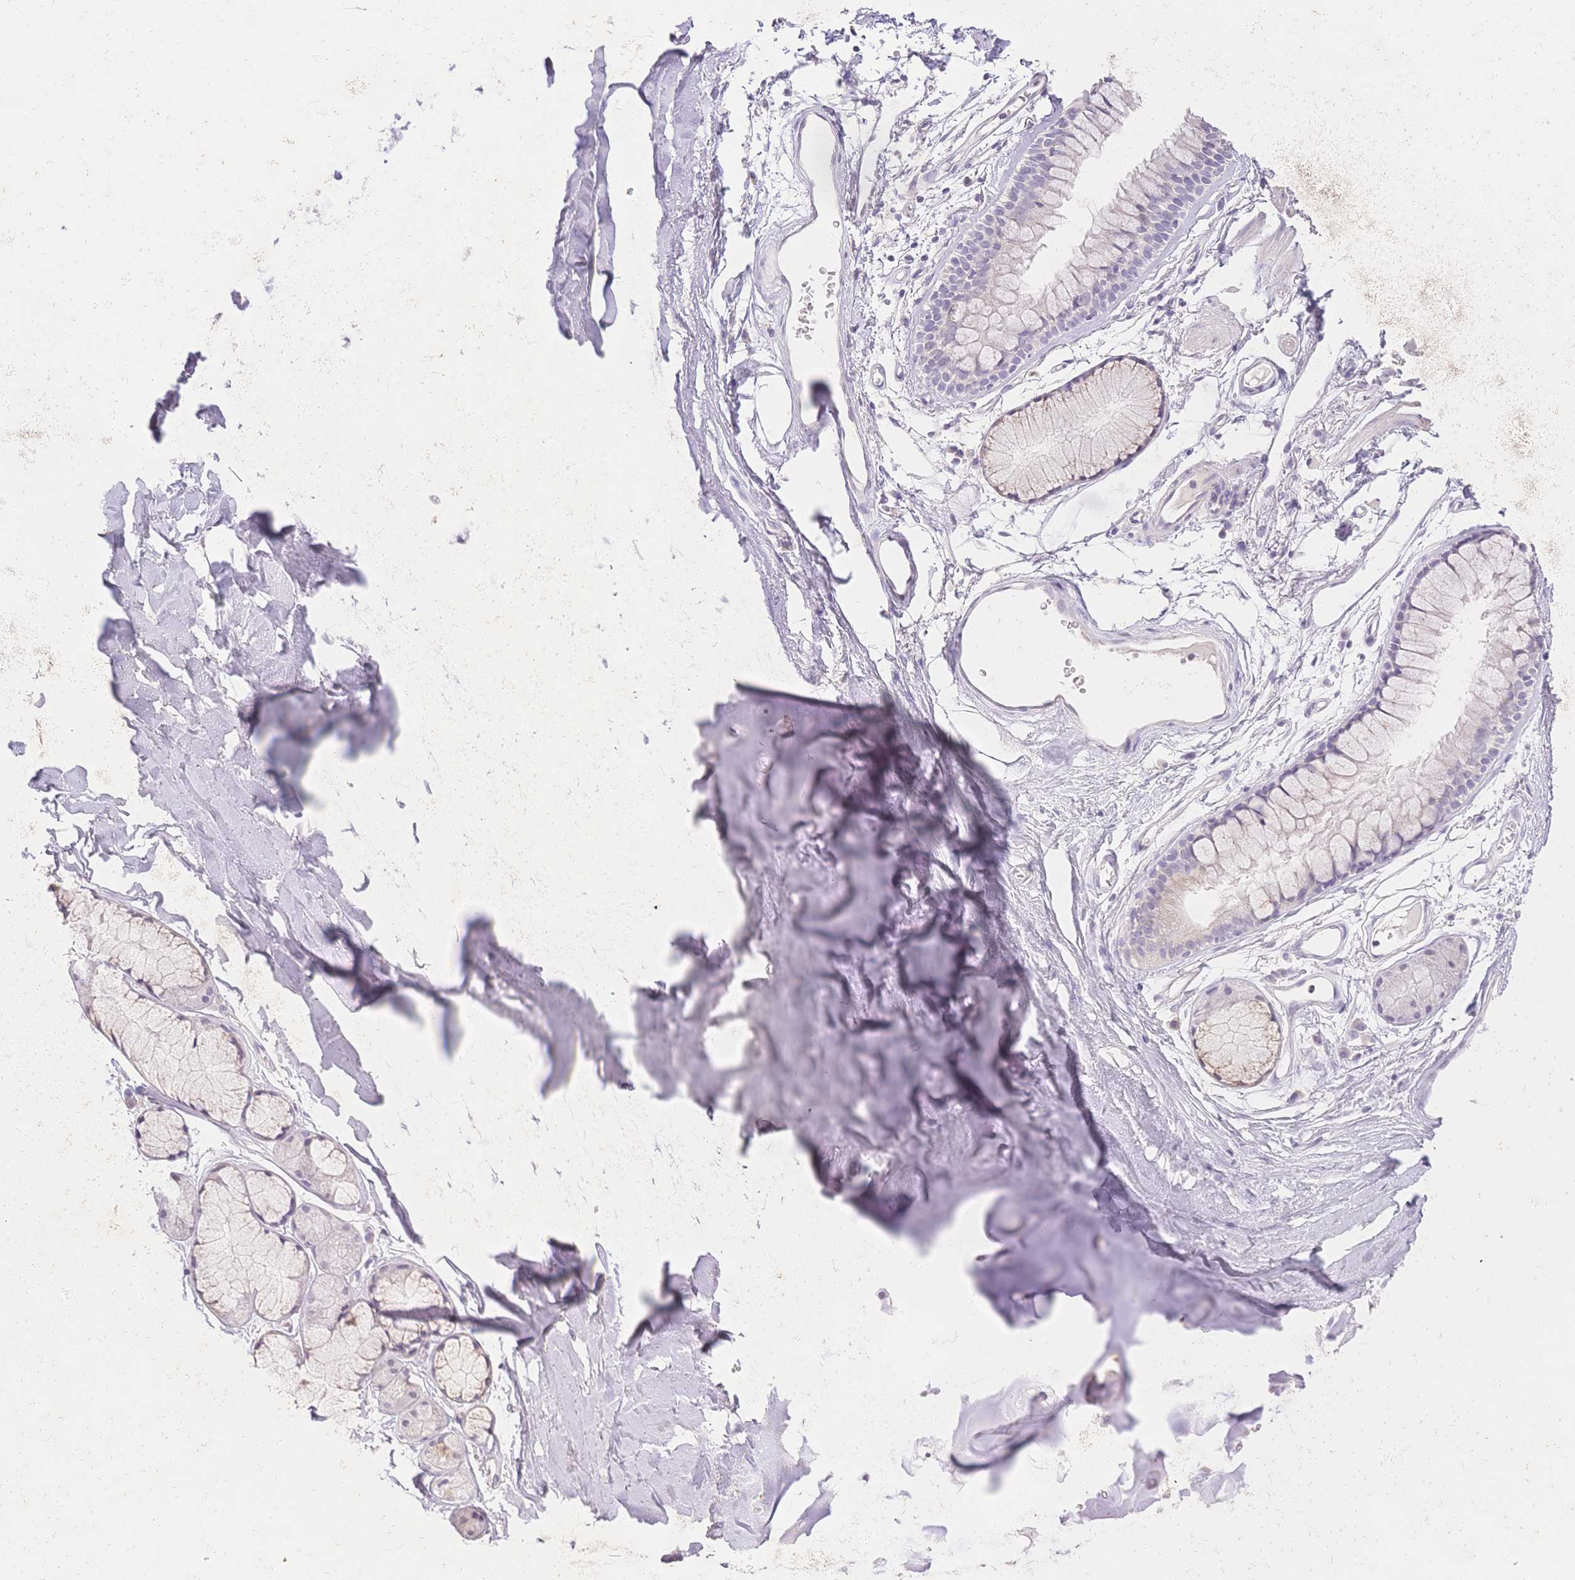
{"staining": {"intensity": "negative", "quantity": "none", "location": "none"}, "tissue": "adipose tissue", "cell_type": "Adipocytes", "image_type": "normal", "snomed": [{"axis": "morphology", "description": "Normal tissue, NOS"}, {"axis": "topography", "description": "Cartilage tissue"}, {"axis": "topography", "description": "Bronchus"}], "caption": "Human adipose tissue stained for a protein using IHC displays no staining in adipocytes.", "gene": "SUV39H2", "patient": {"sex": "female", "age": 79}}